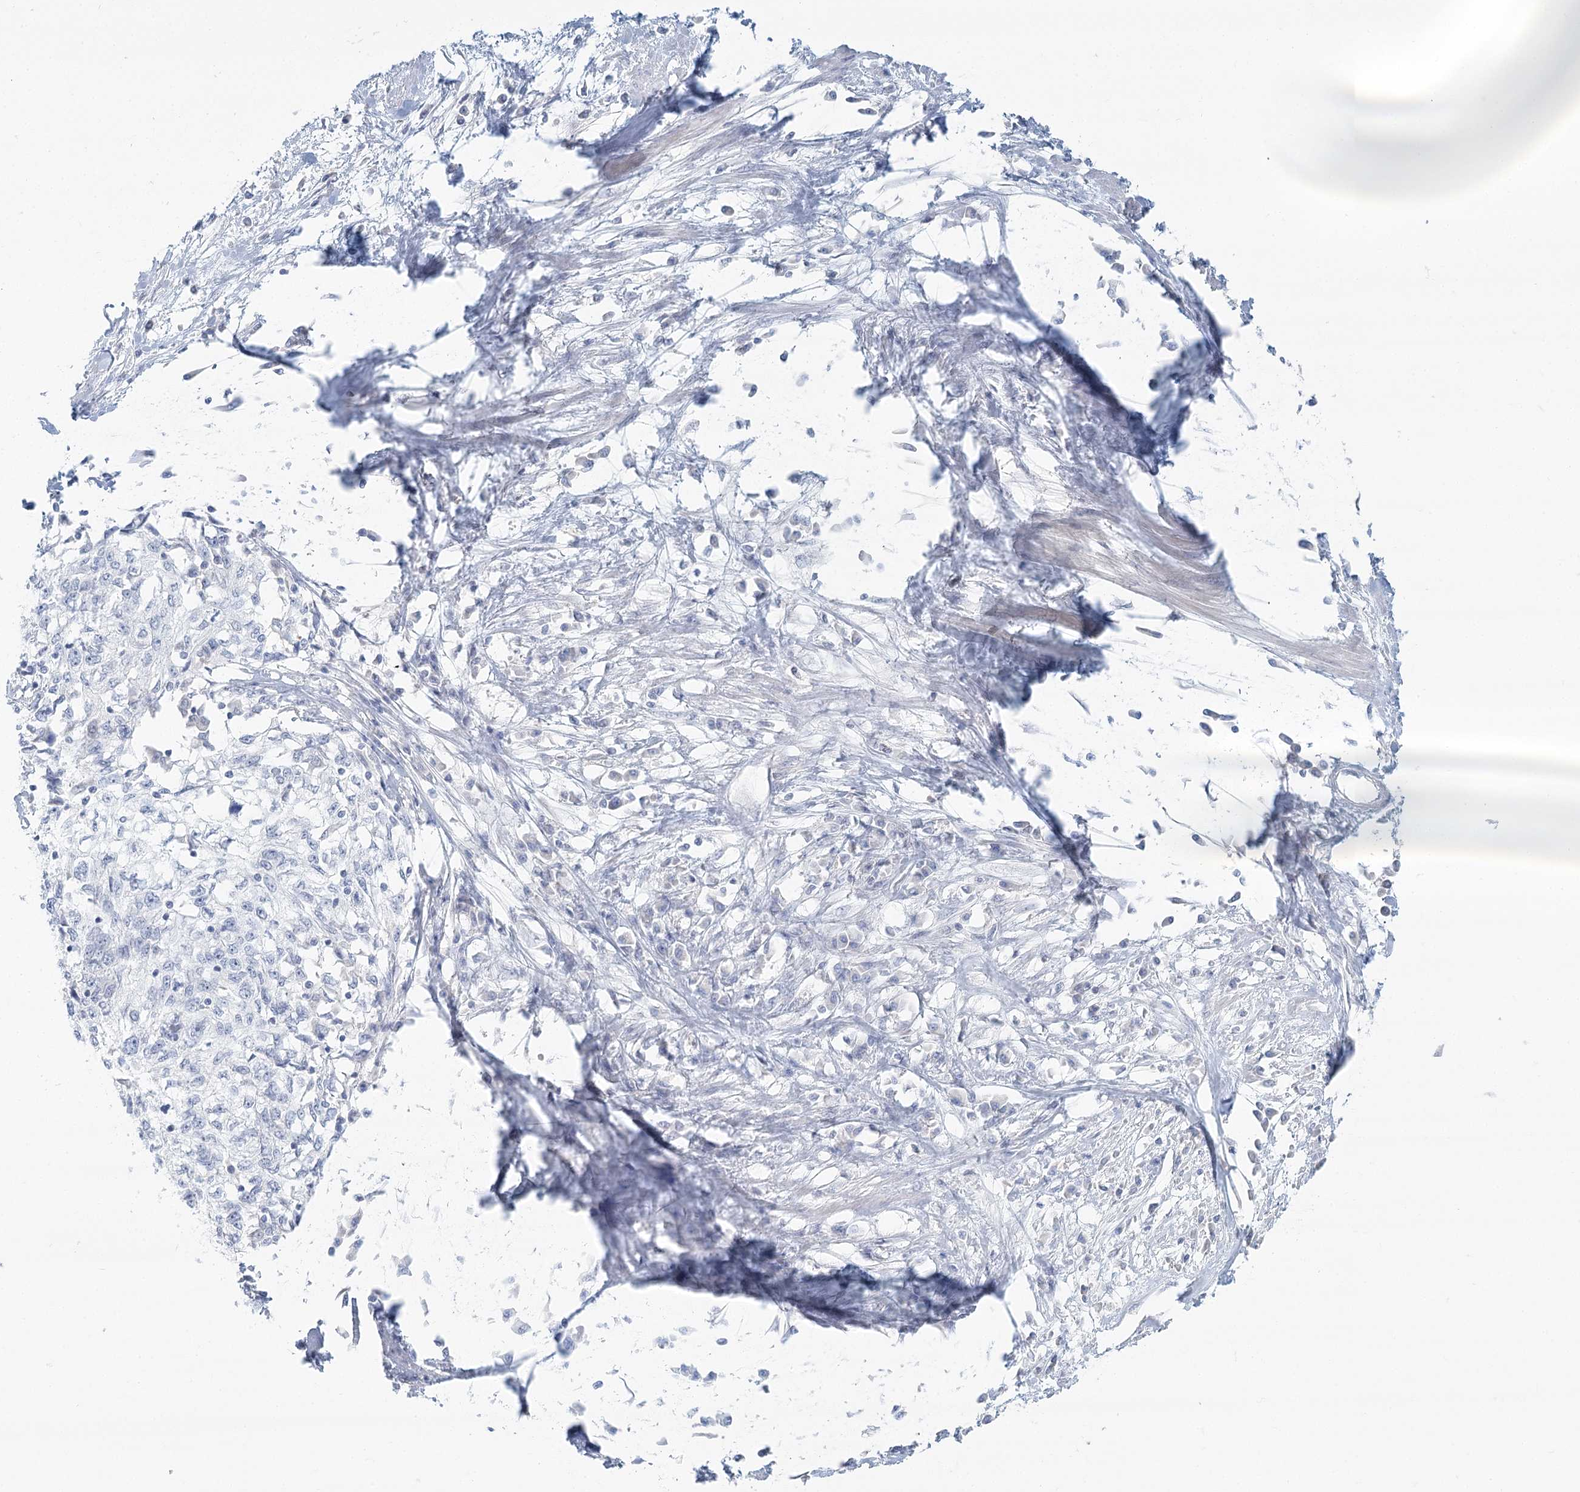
{"staining": {"intensity": "negative", "quantity": "none", "location": "none"}, "tissue": "cervical cancer", "cell_type": "Tumor cells", "image_type": "cancer", "snomed": [{"axis": "morphology", "description": "Squamous cell carcinoma, NOS"}, {"axis": "topography", "description": "Cervix"}], "caption": "Immunohistochemistry (IHC) image of neoplastic tissue: squamous cell carcinoma (cervical) stained with DAB reveals no significant protein positivity in tumor cells. (IHC, brightfield microscopy, high magnification).", "gene": "DMGDH", "patient": {"sex": "female", "age": 57}}